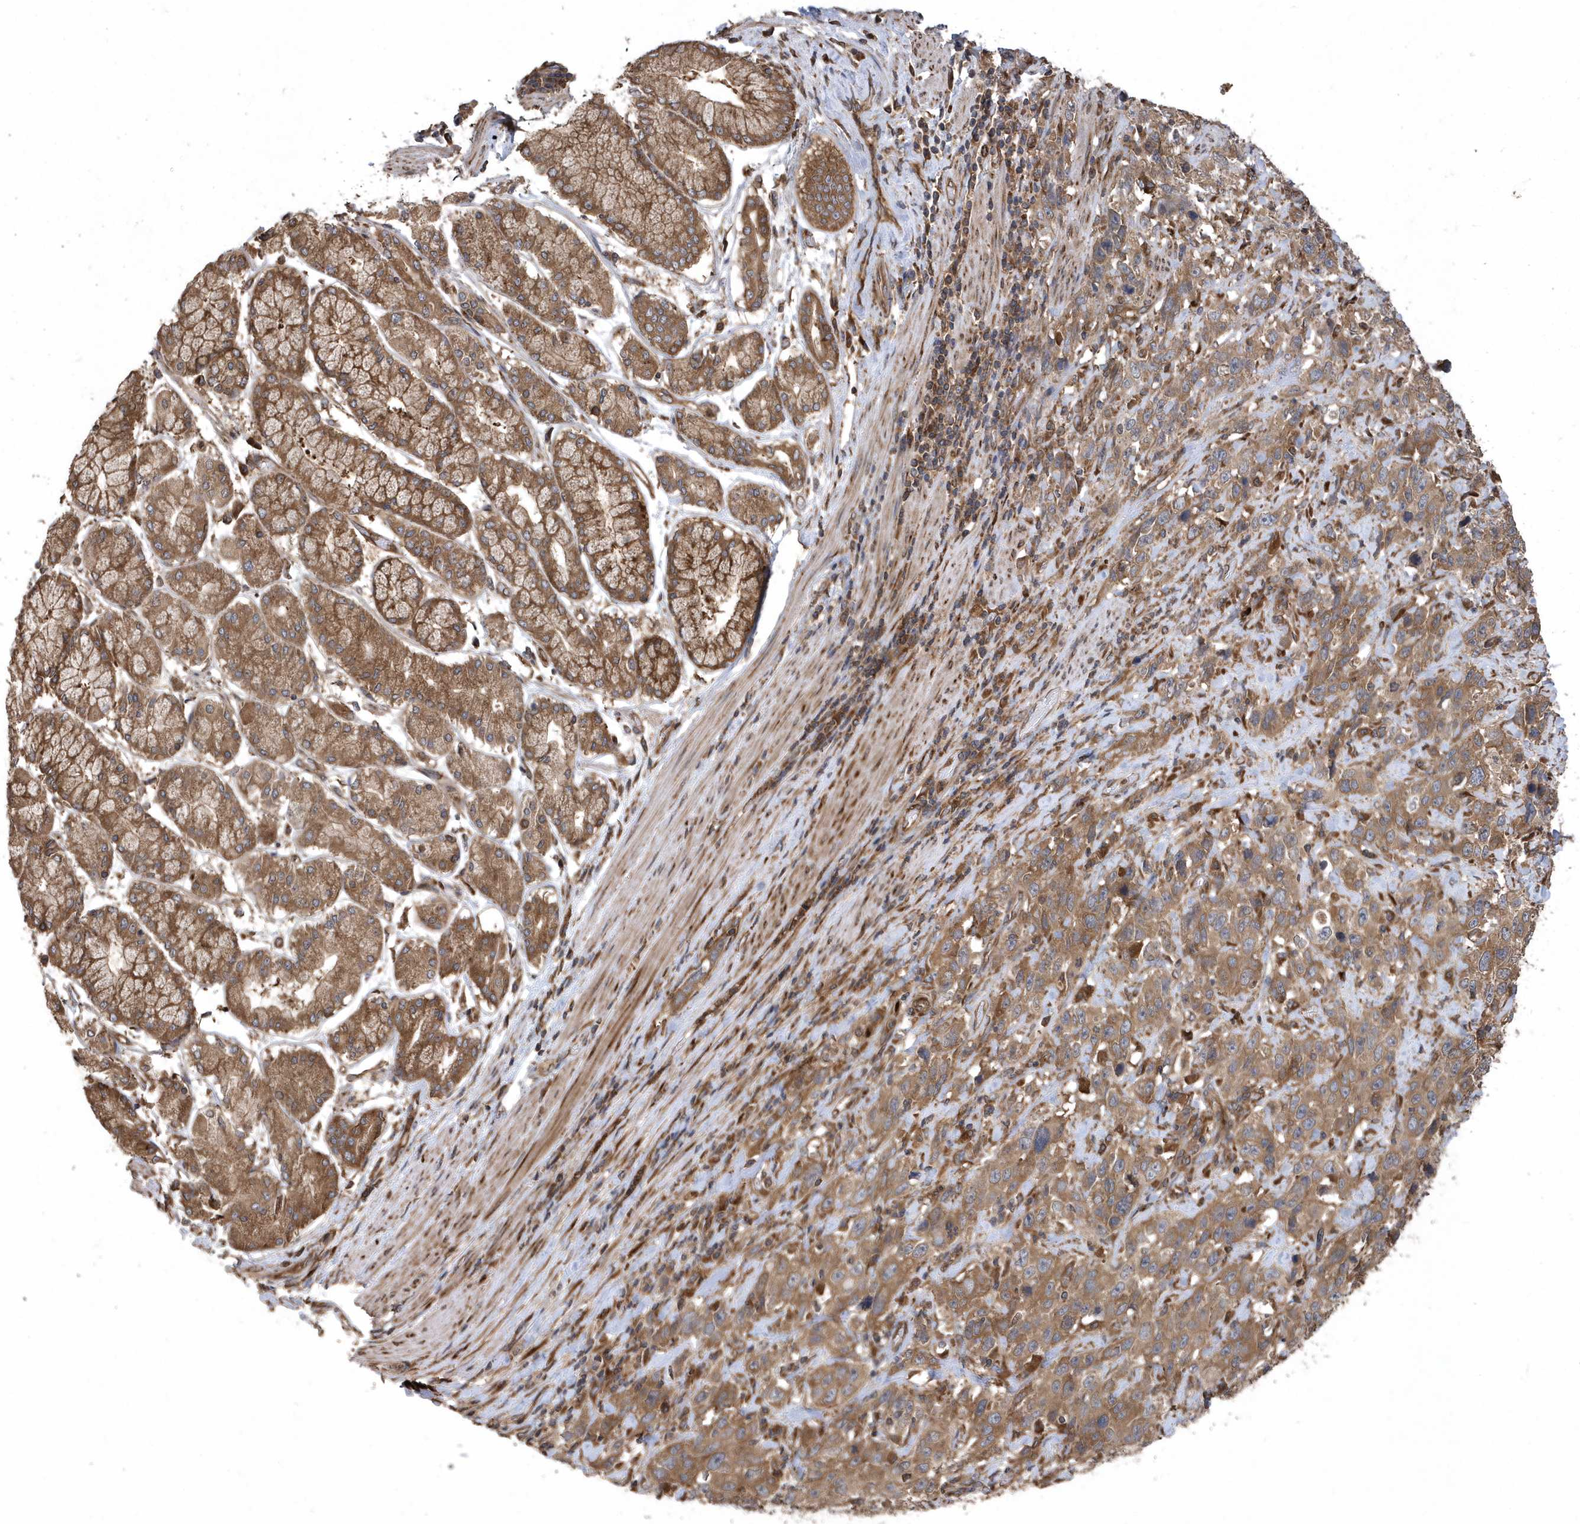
{"staining": {"intensity": "moderate", "quantity": ">75%", "location": "cytoplasmic/membranous"}, "tissue": "stomach cancer", "cell_type": "Tumor cells", "image_type": "cancer", "snomed": [{"axis": "morphology", "description": "Normal tissue, NOS"}, {"axis": "morphology", "description": "Adenocarcinoma, NOS"}, {"axis": "topography", "description": "Lymph node"}, {"axis": "topography", "description": "Stomach"}], "caption": "The image demonstrates staining of adenocarcinoma (stomach), revealing moderate cytoplasmic/membranous protein positivity (brown color) within tumor cells.", "gene": "WASHC5", "patient": {"sex": "male", "age": 48}}